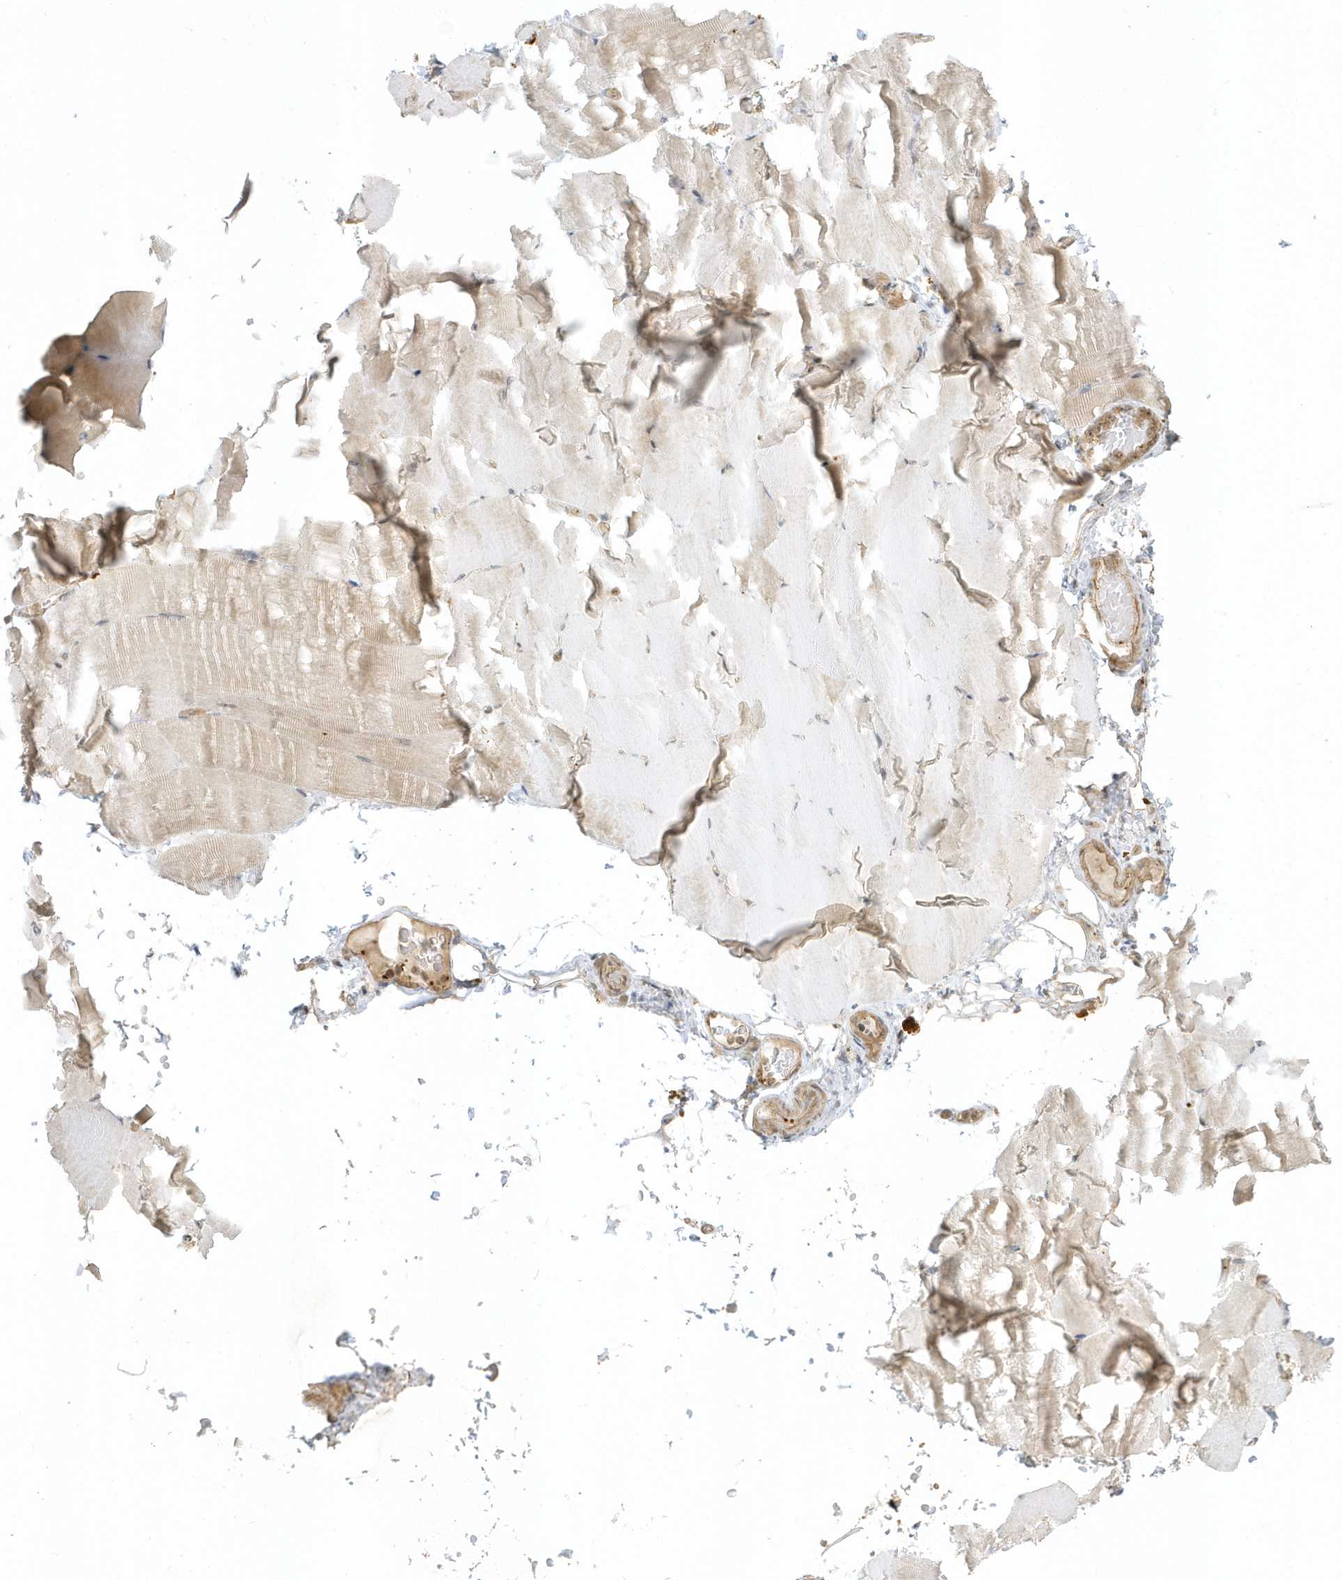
{"staining": {"intensity": "weak", "quantity": "<25%", "location": "cytoplasmic/membranous"}, "tissue": "skeletal muscle", "cell_type": "Myocytes", "image_type": "normal", "snomed": [{"axis": "morphology", "description": "Normal tissue, NOS"}, {"axis": "topography", "description": "Skeletal muscle"}, {"axis": "topography", "description": "Parathyroid gland"}], "caption": "The histopathology image exhibits no staining of myocytes in benign skeletal muscle.", "gene": "ZBTB8A", "patient": {"sex": "female", "age": 37}}